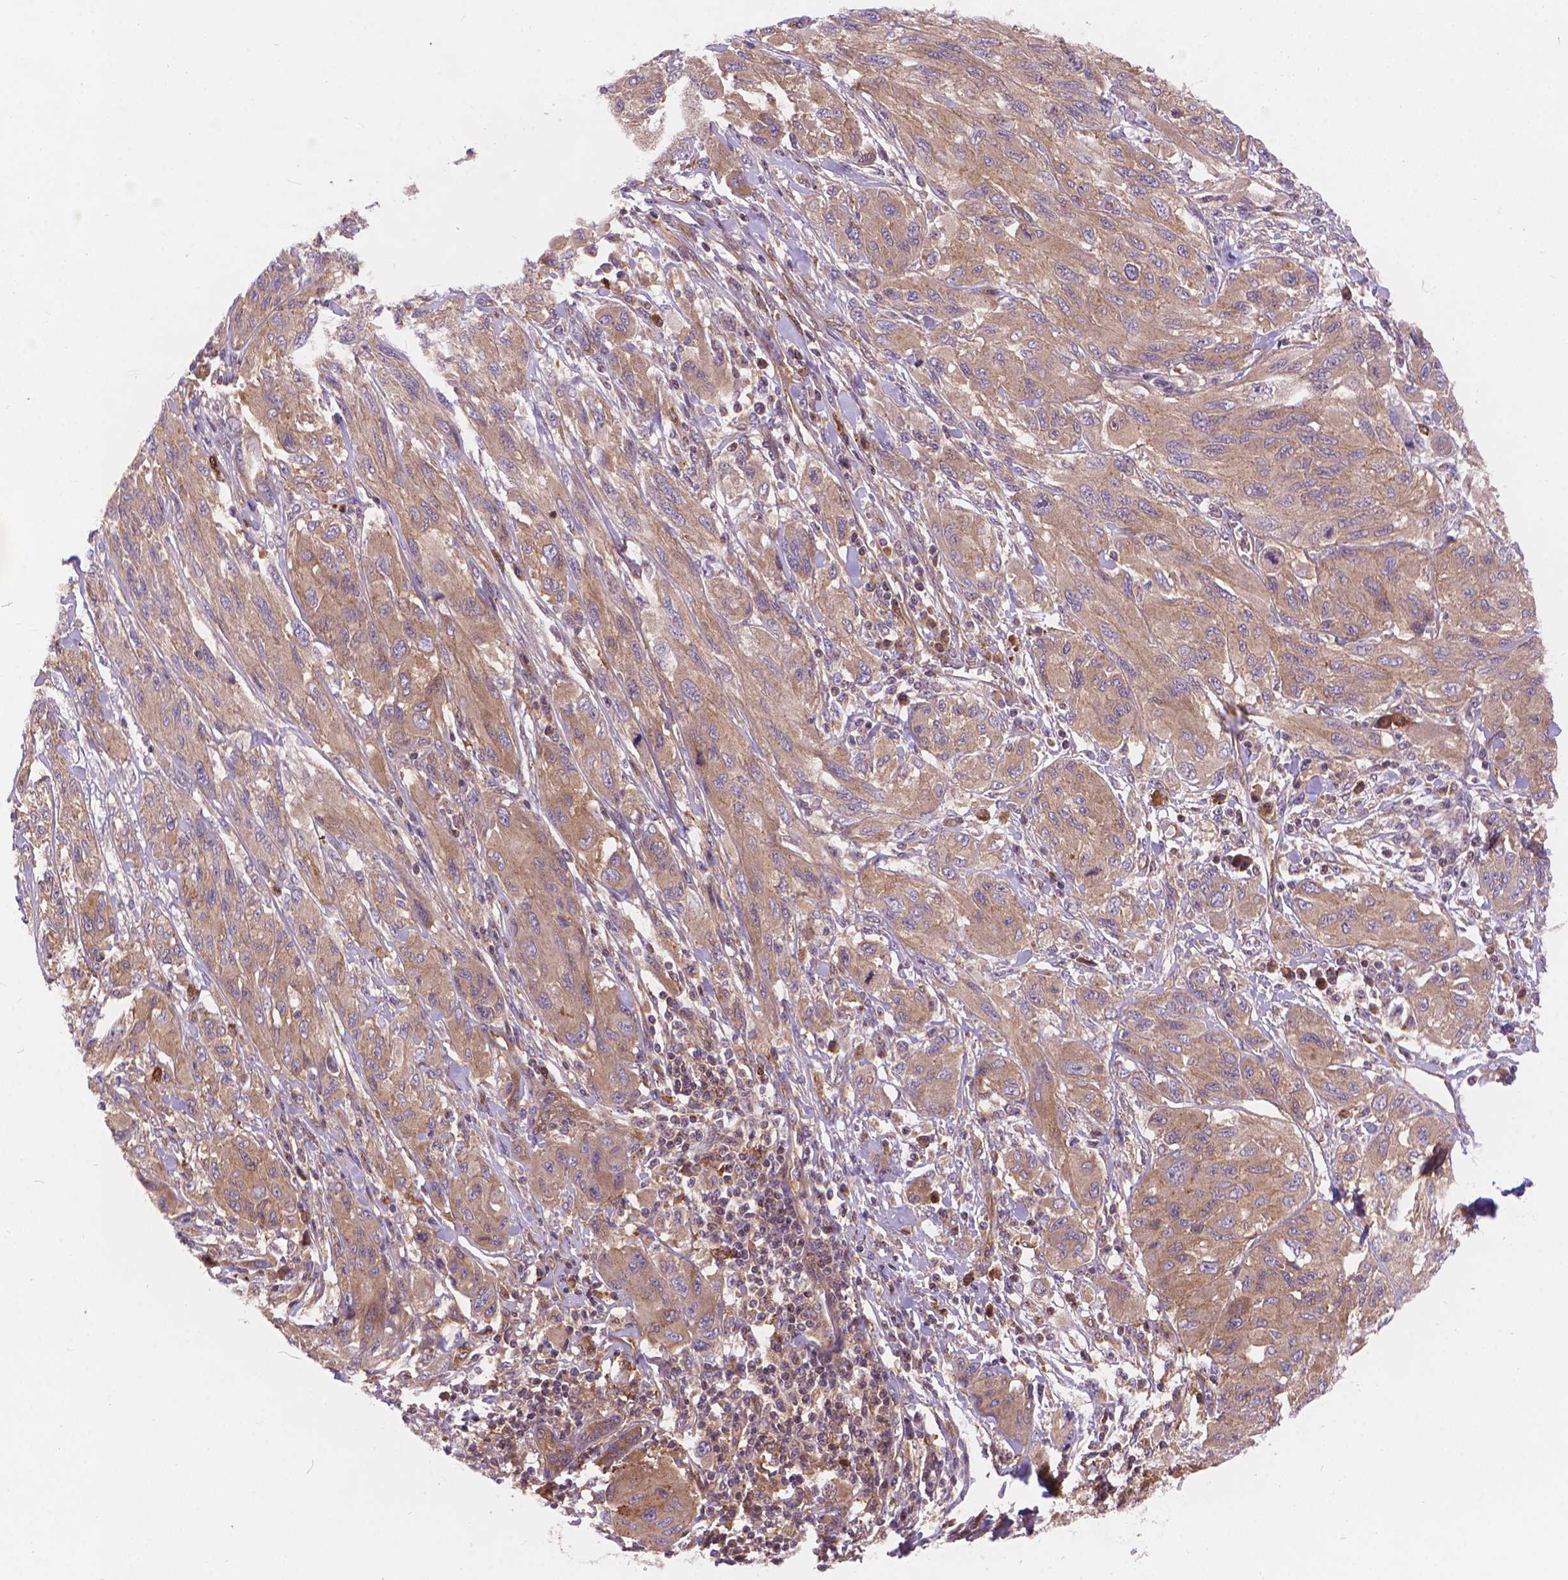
{"staining": {"intensity": "weak", "quantity": ">75%", "location": "cytoplasmic/membranous"}, "tissue": "melanoma", "cell_type": "Tumor cells", "image_type": "cancer", "snomed": [{"axis": "morphology", "description": "Malignant melanoma, NOS"}, {"axis": "topography", "description": "Skin"}], "caption": "Protein analysis of malignant melanoma tissue exhibits weak cytoplasmic/membranous positivity in approximately >75% of tumor cells. (DAB (3,3'-diaminobenzidine) = brown stain, brightfield microscopy at high magnification).", "gene": "ARAP1", "patient": {"sex": "female", "age": 91}}